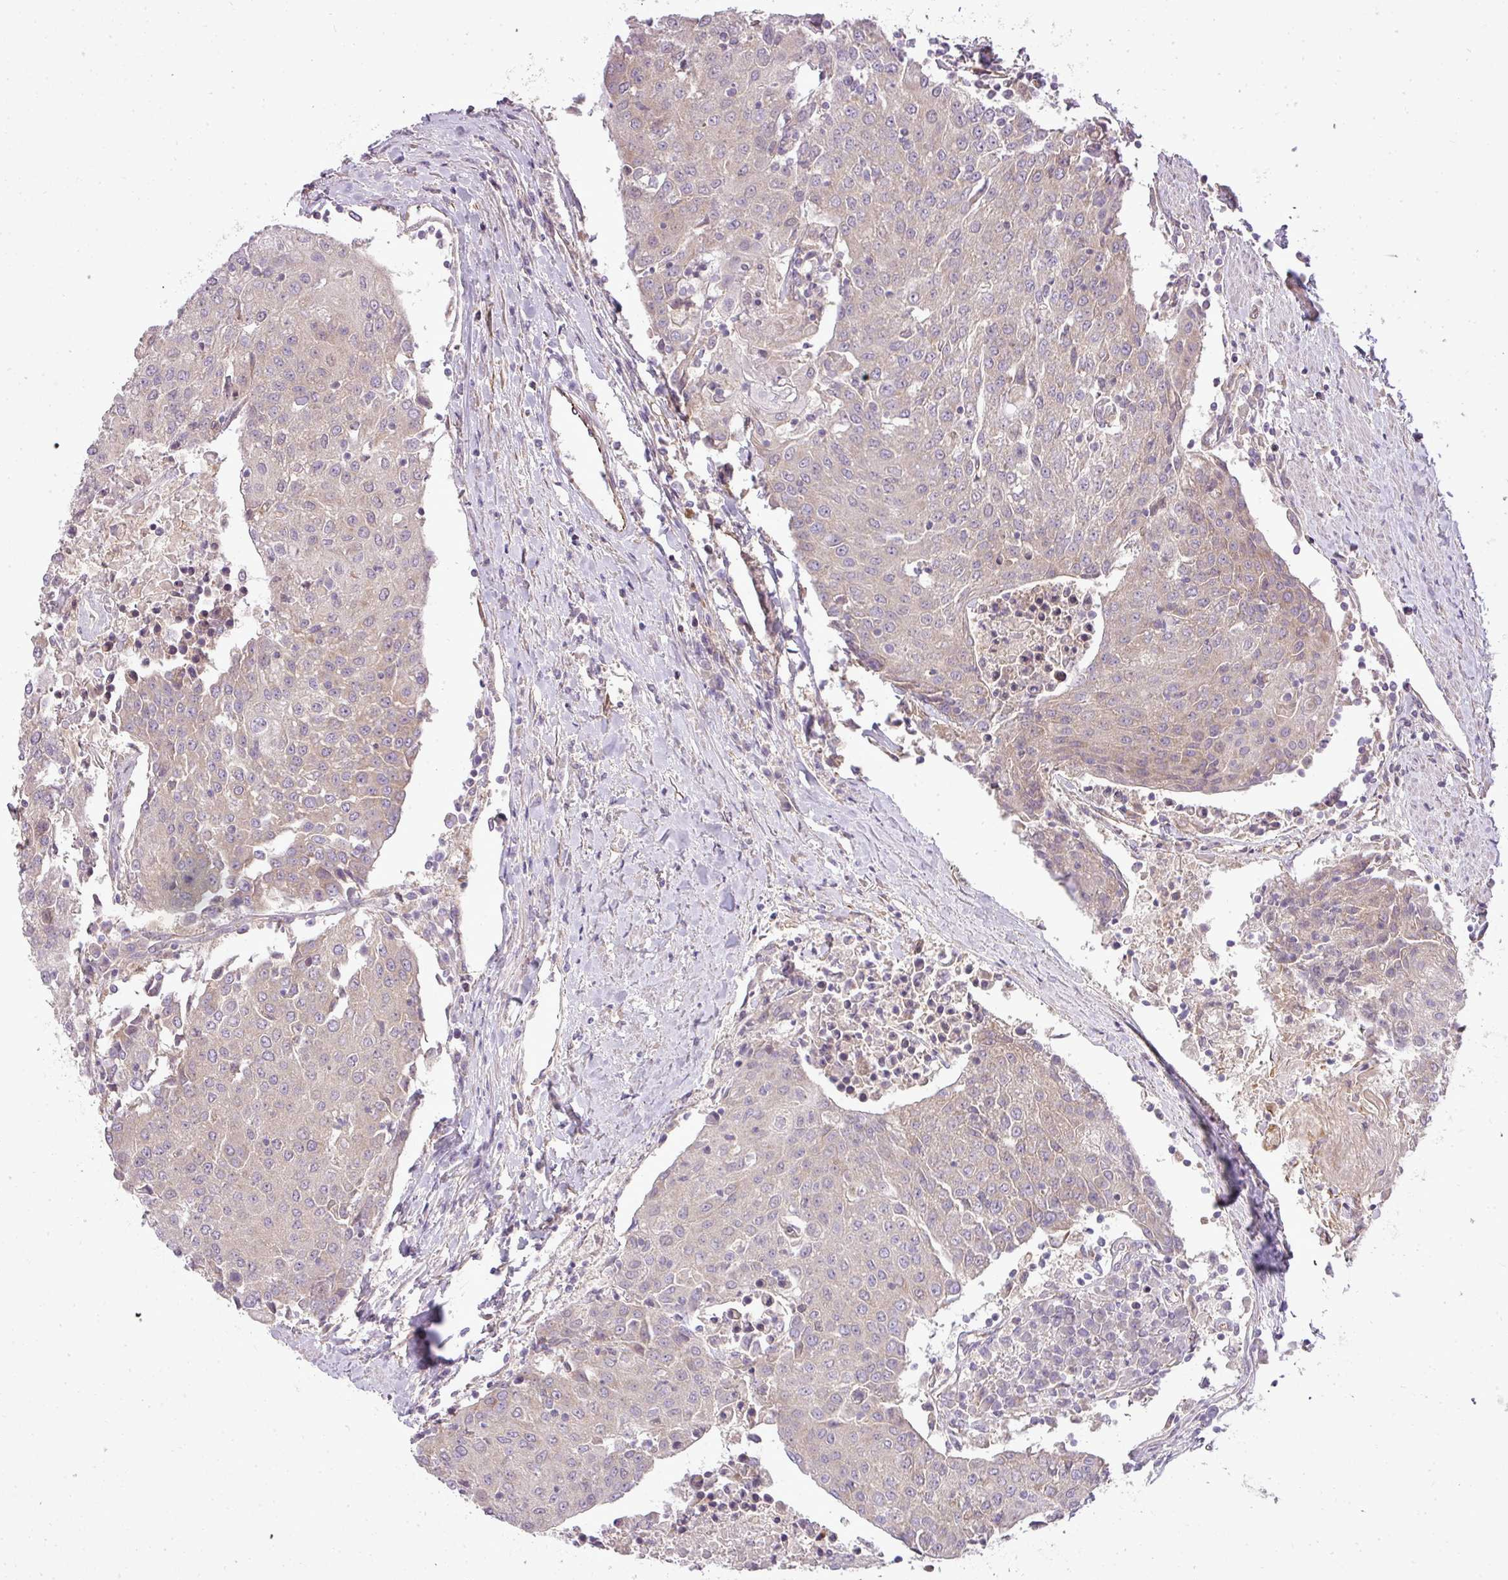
{"staining": {"intensity": "weak", "quantity": "<25%", "location": "cytoplasmic/membranous"}, "tissue": "urothelial cancer", "cell_type": "Tumor cells", "image_type": "cancer", "snomed": [{"axis": "morphology", "description": "Urothelial carcinoma, High grade"}, {"axis": "topography", "description": "Urinary bladder"}], "caption": "Tumor cells are negative for brown protein staining in high-grade urothelial carcinoma.", "gene": "PDRG1", "patient": {"sex": "female", "age": 85}}